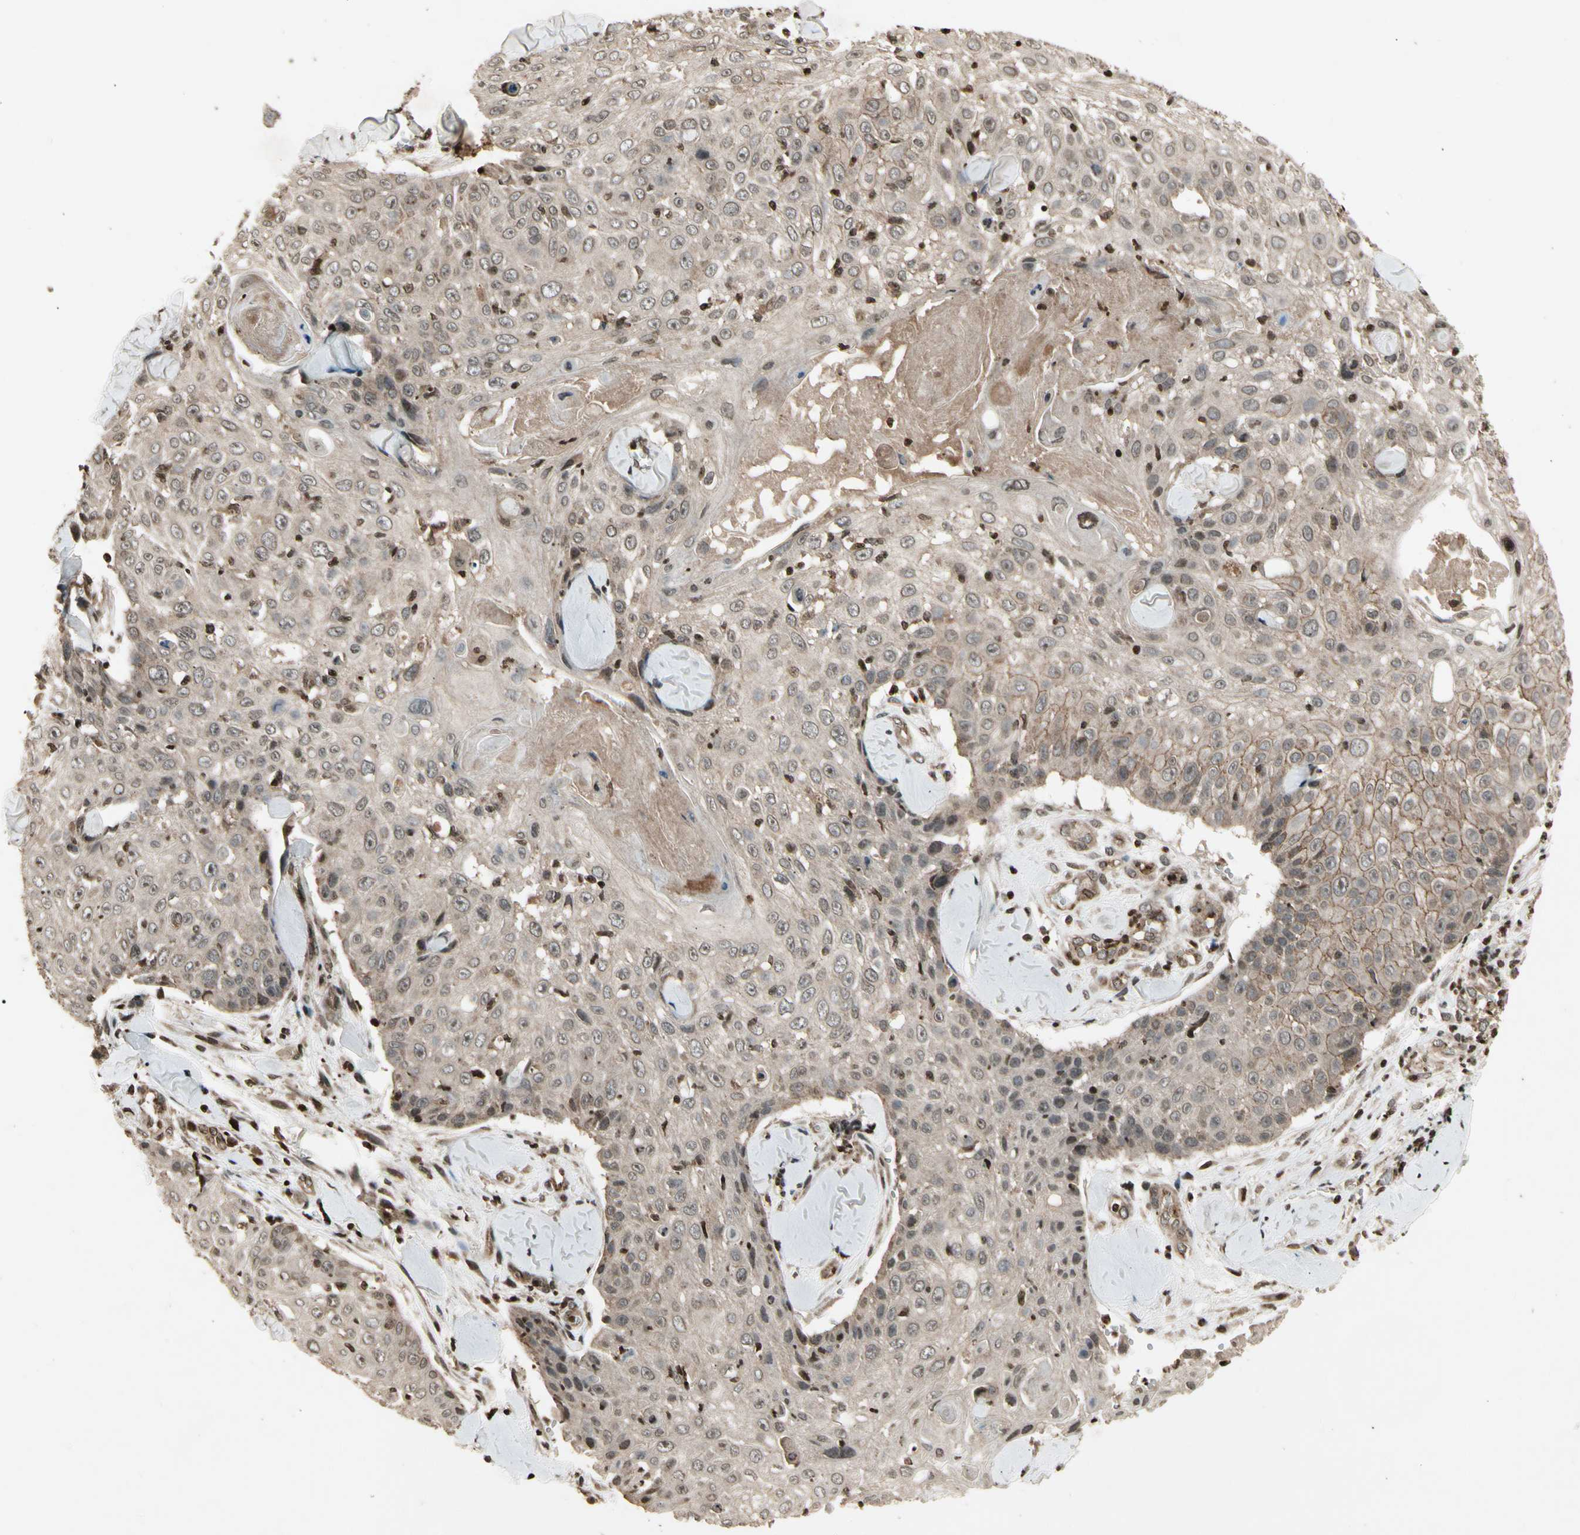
{"staining": {"intensity": "moderate", "quantity": ">75%", "location": "cytoplasmic/membranous"}, "tissue": "skin cancer", "cell_type": "Tumor cells", "image_type": "cancer", "snomed": [{"axis": "morphology", "description": "Squamous cell carcinoma, NOS"}, {"axis": "topography", "description": "Skin"}], "caption": "Brown immunohistochemical staining in skin cancer (squamous cell carcinoma) shows moderate cytoplasmic/membranous positivity in about >75% of tumor cells.", "gene": "GLRX", "patient": {"sex": "male", "age": 86}}